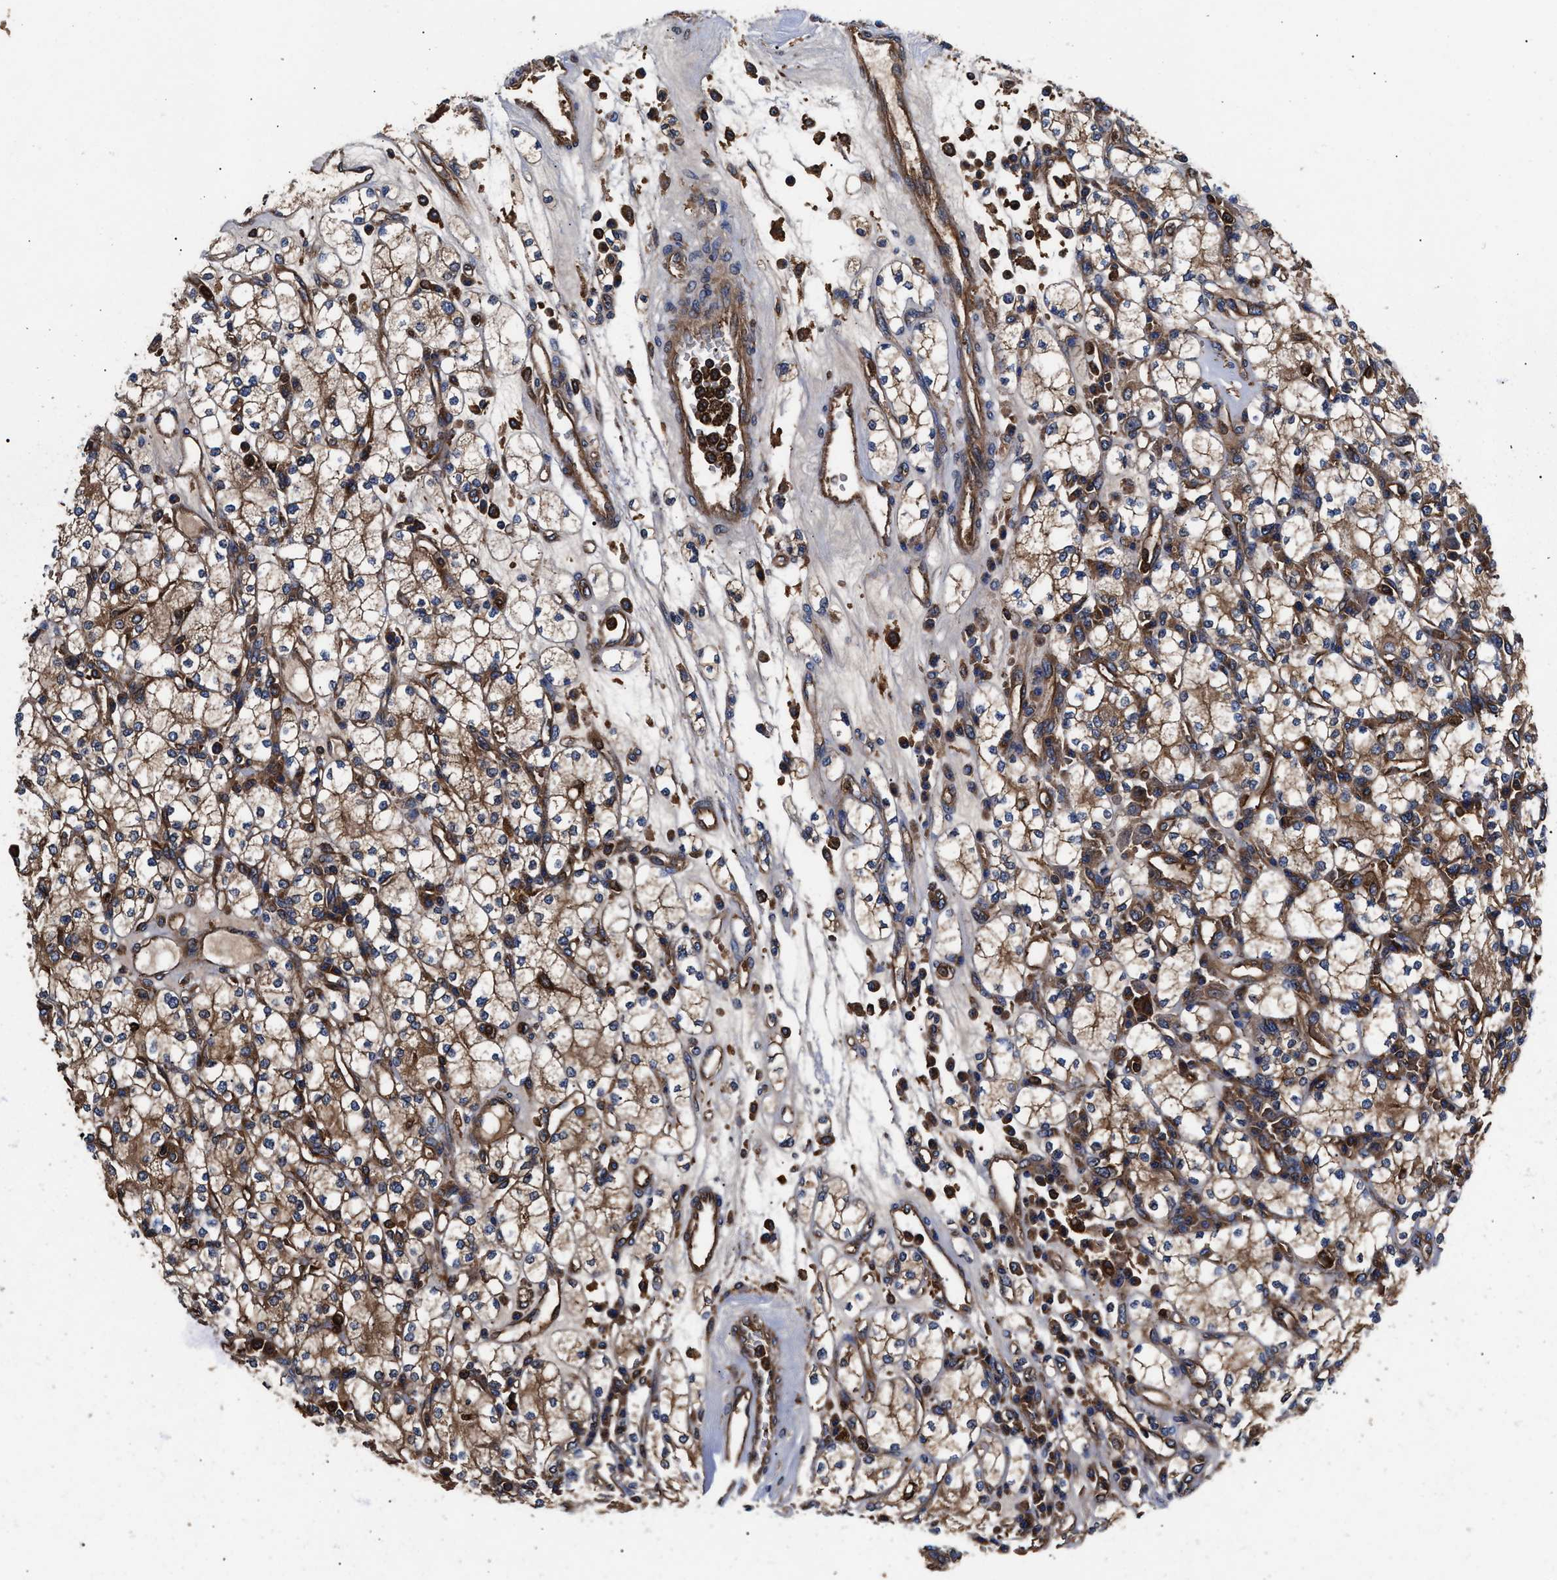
{"staining": {"intensity": "moderate", "quantity": ">75%", "location": "cytoplasmic/membranous"}, "tissue": "renal cancer", "cell_type": "Tumor cells", "image_type": "cancer", "snomed": [{"axis": "morphology", "description": "Adenocarcinoma, NOS"}, {"axis": "topography", "description": "Kidney"}], "caption": "Protein expression analysis of renal cancer shows moderate cytoplasmic/membranous positivity in about >75% of tumor cells.", "gene": "KYAT1", "patient": {"sex": "male", "age": 77}}